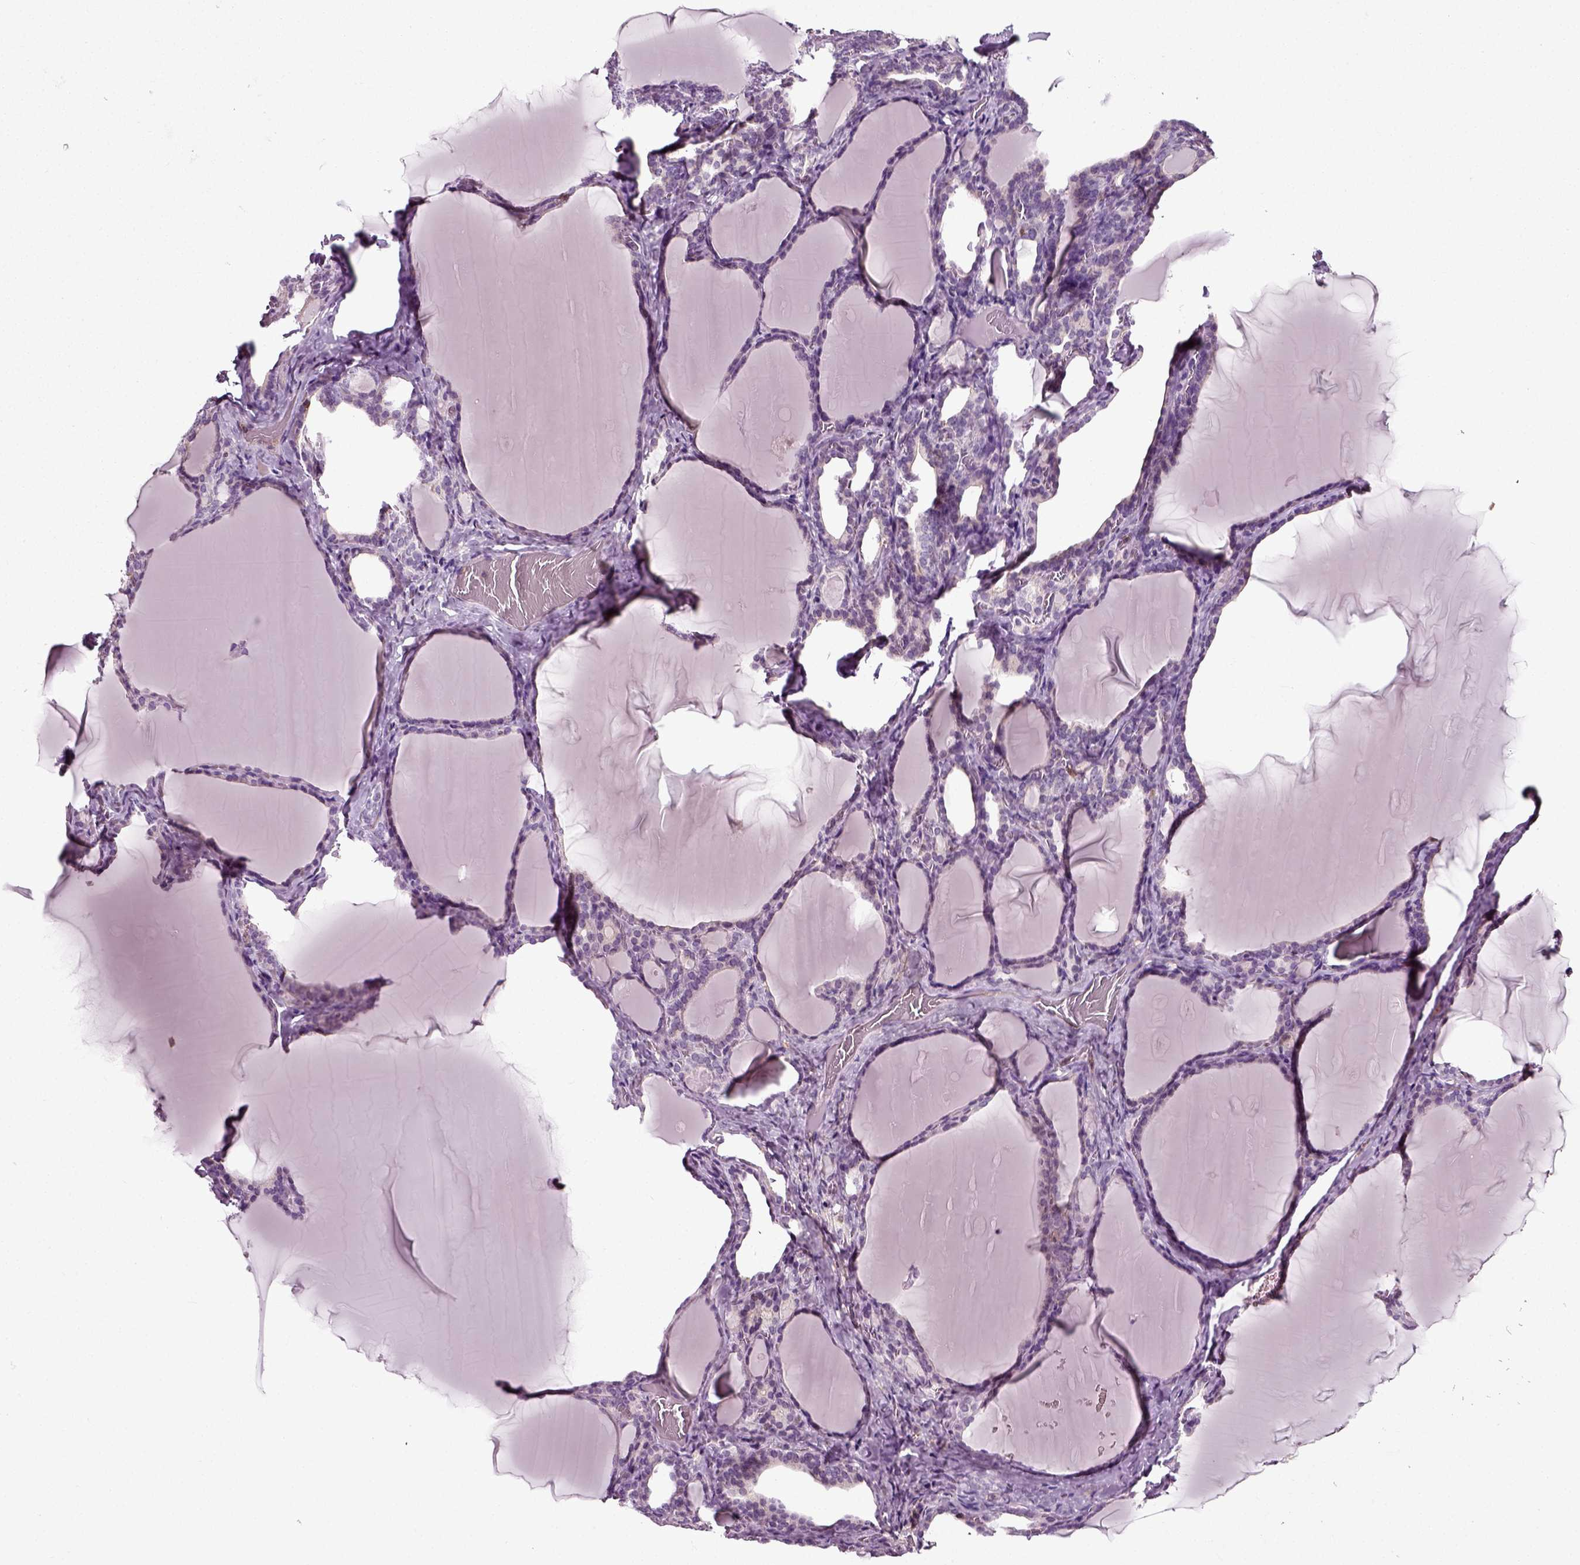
{"staining": {"intensity": "negative", "quantity": "none", "location": "none"}, "tissue": "thyroid gland", "cell_type": "Glandular cells", "image_type": "normal", "snomed": [{"axis": "morphology", "description": "Normal tissue, NOS"}, {"axis": "morphology", "description": "Hyperplasia, NOS"}, {"axis": "topography", "description": "Thyroid gland"}], "caption": "An IHC image of benign thyroid gland is shown. There is no staining in glandular cells of thyroid gland. The staining is performed using DAB (3,3'-diaminobenzidine) brown chromogen with nuclei counter-stained in using hematoxylin.", "gene": "RHOF", "patient": {"sex": "female", "age": 27}}